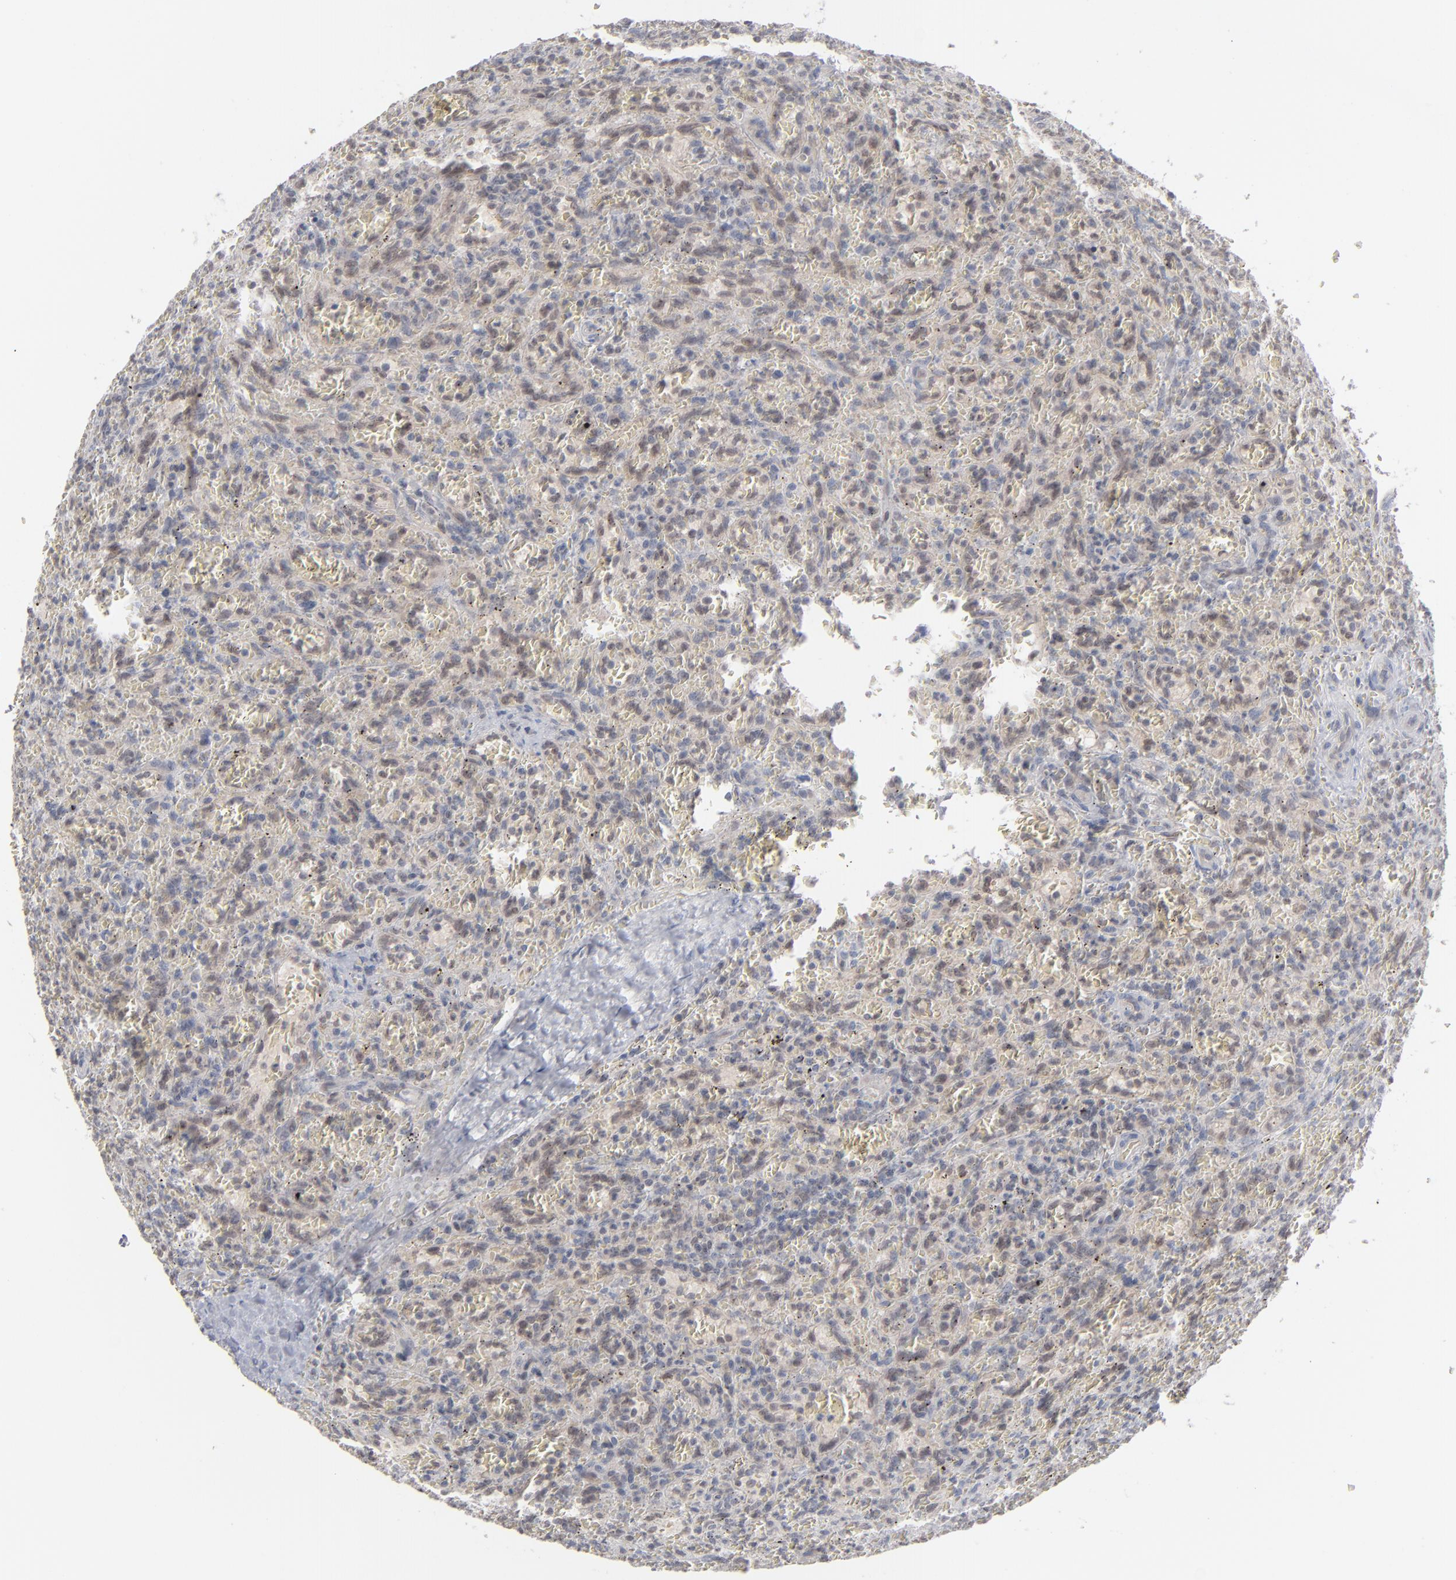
{"staining": {"intensity": "negative", "quantity": "none", "location": "none"}, "tissue": "lymphoma", "cell_type": "Tumor cells", "image_type": "cancer", "snomed": [{"axis": "morphology", "description": "Malignant lymphoma, non-Hodgkin's type, Low grade"}, {"axis": "topography", "description": "Spleen"}], "caption": "High power microscopy micrograph of an immunohistochemistry (IHC) image of malignant lymphoma, non-Hodgkin's type (low-grade), revealing no significant expression in tumor cells.", "gene": "POF1B", "patient": {"sex": "female", "age": 64}}